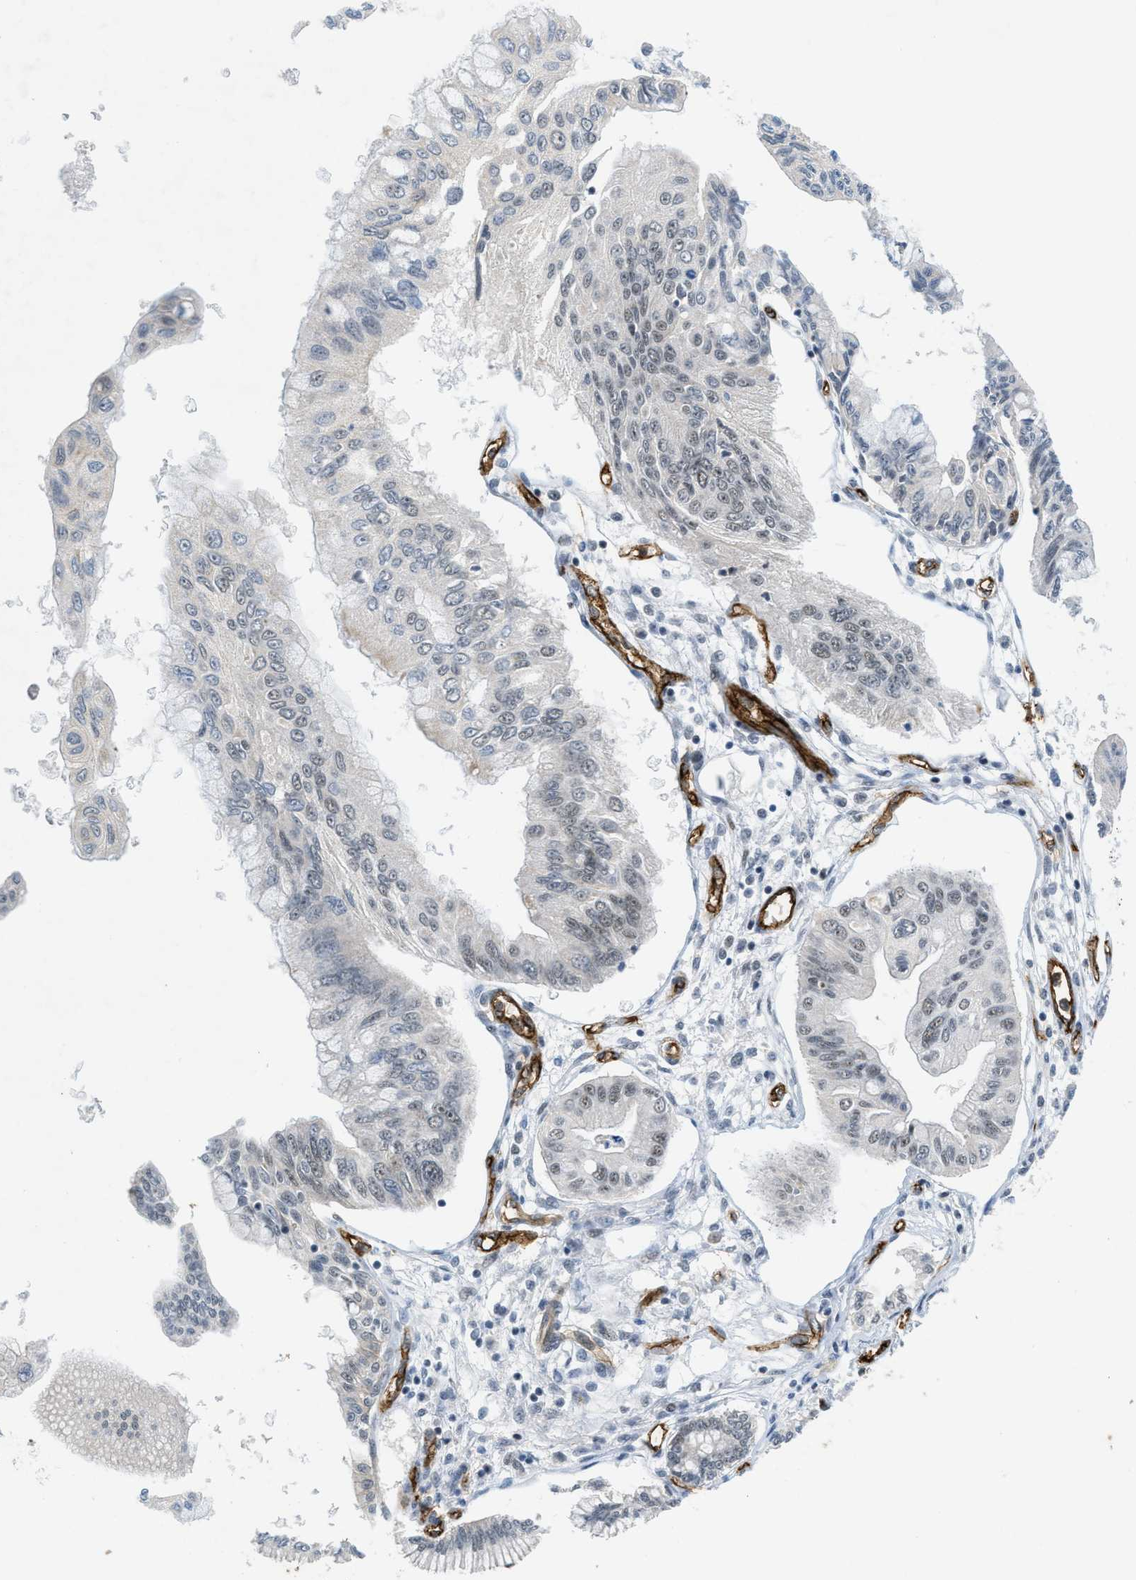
{"staining": {"intensity": "negative", "quantity": "none", "location": "none"}, "tissue": "pancreatic cancer", "cell_type": "Tumor cells", "image_type": "cancer", "snomed": [{"axis": "morphology", "description": "Adenocarcinoma, NOS"}, {"axis": "topography", "description": "Pancreas"}], "caption": "This is an immunohistochemistry (IHC) image of human pancreatic cancer. There is no positivity in tumor cells.", "gene": "SLCO2A1", "patient": {"sex": "female", "age": 77}}